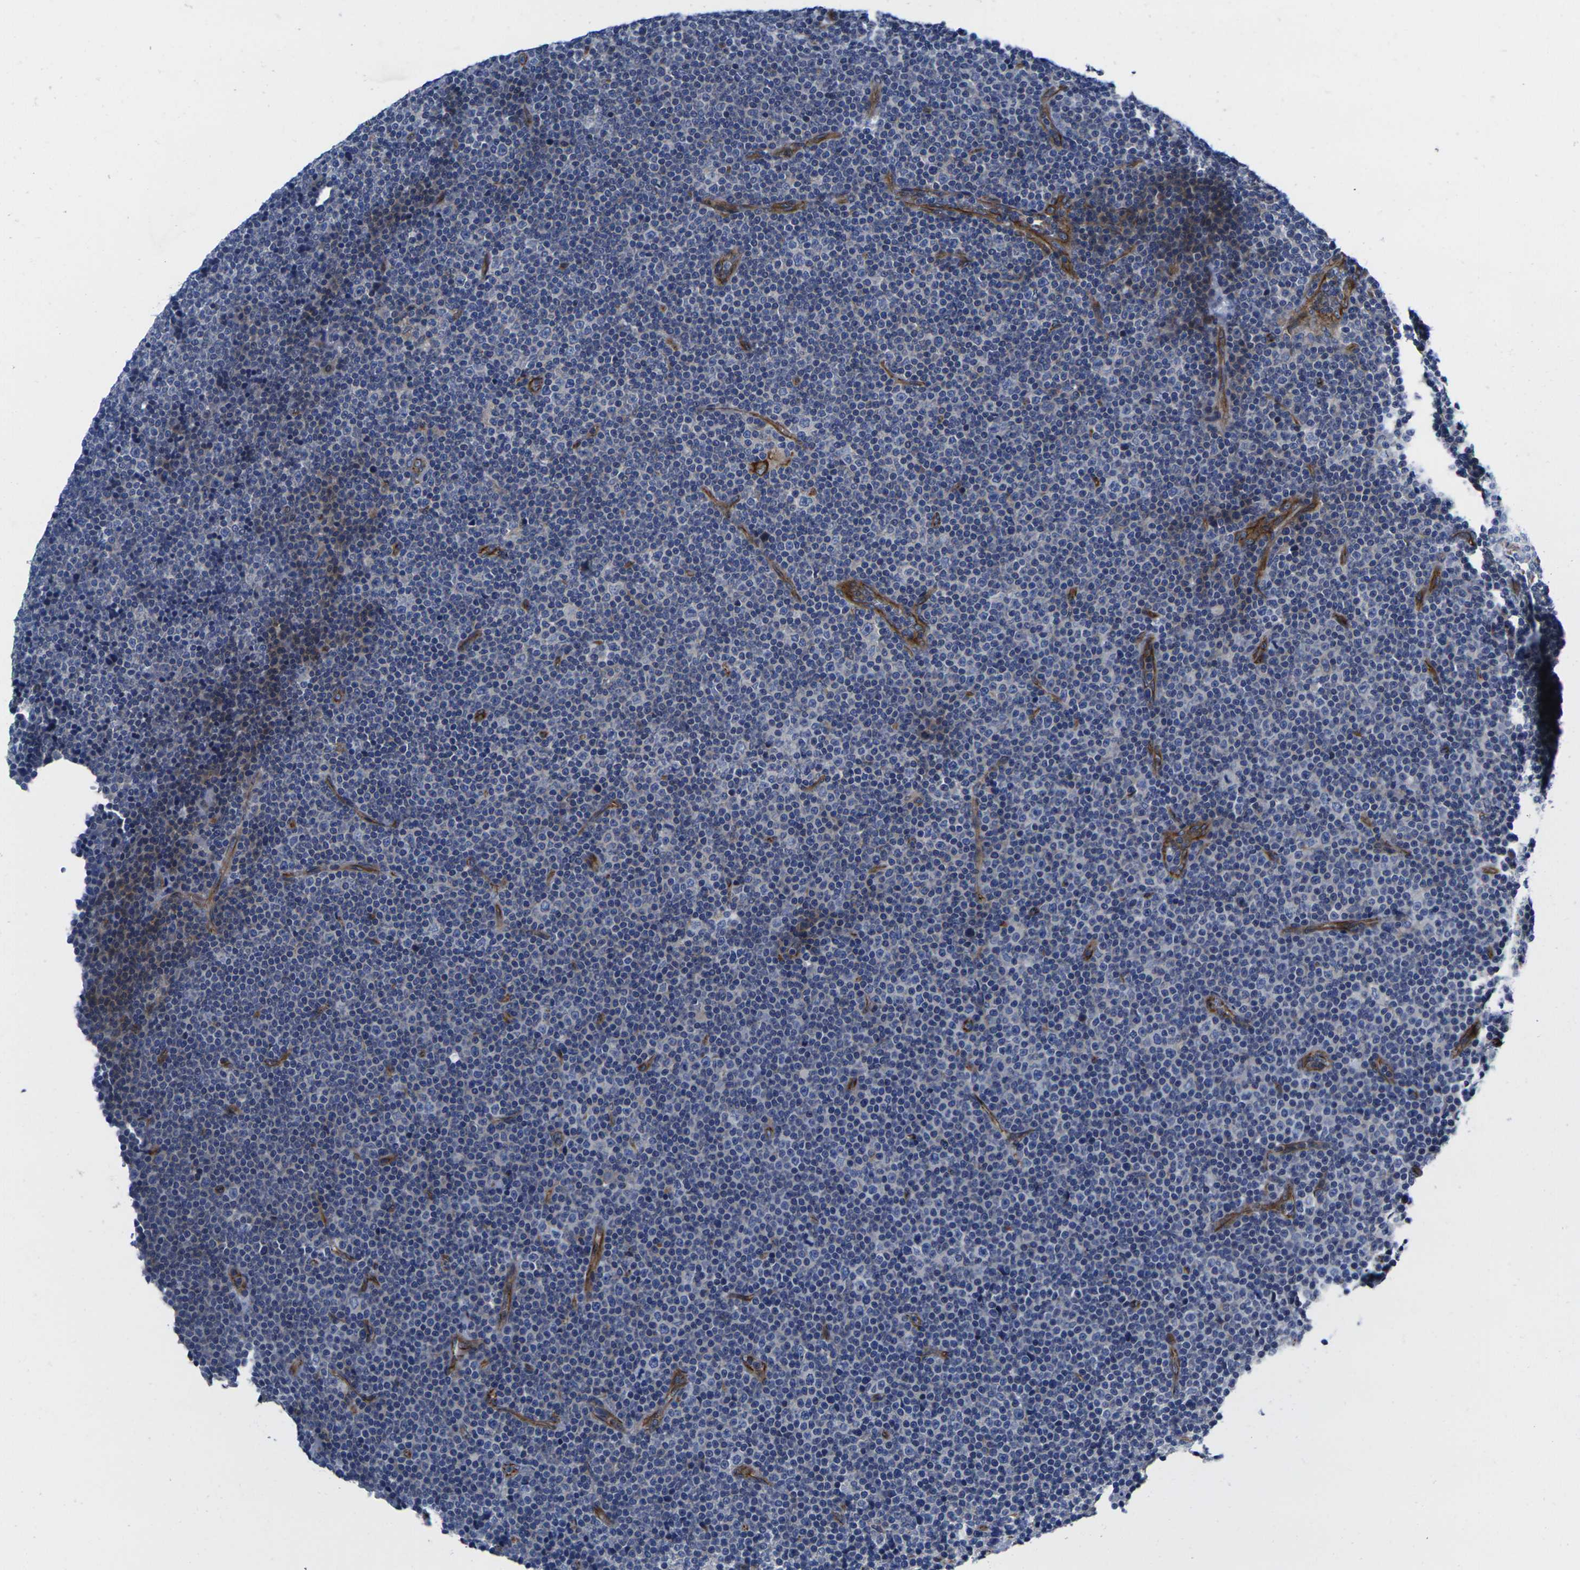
{"staining": {"intensity": "negative", "quantity": "none", "location": "none"}, "tissue": "lymphoma", "cell_type": "Tumor cells", "image_type": "cancer", "snomed": [{"axis": "morphology", "description": "Malignant lymphoma, non-Hodgkin's type, Low grade"}, {"axis": "topography", "description": "Lymph node"}], "caption": "IHC of low-grade malignant lymphoma, non-Hodgkin's type demonstrates no staining in tumor cells. Nuclei are stained in blue.", "gene": "NUMB", "patient": {"sex": "female", "age": 67}}